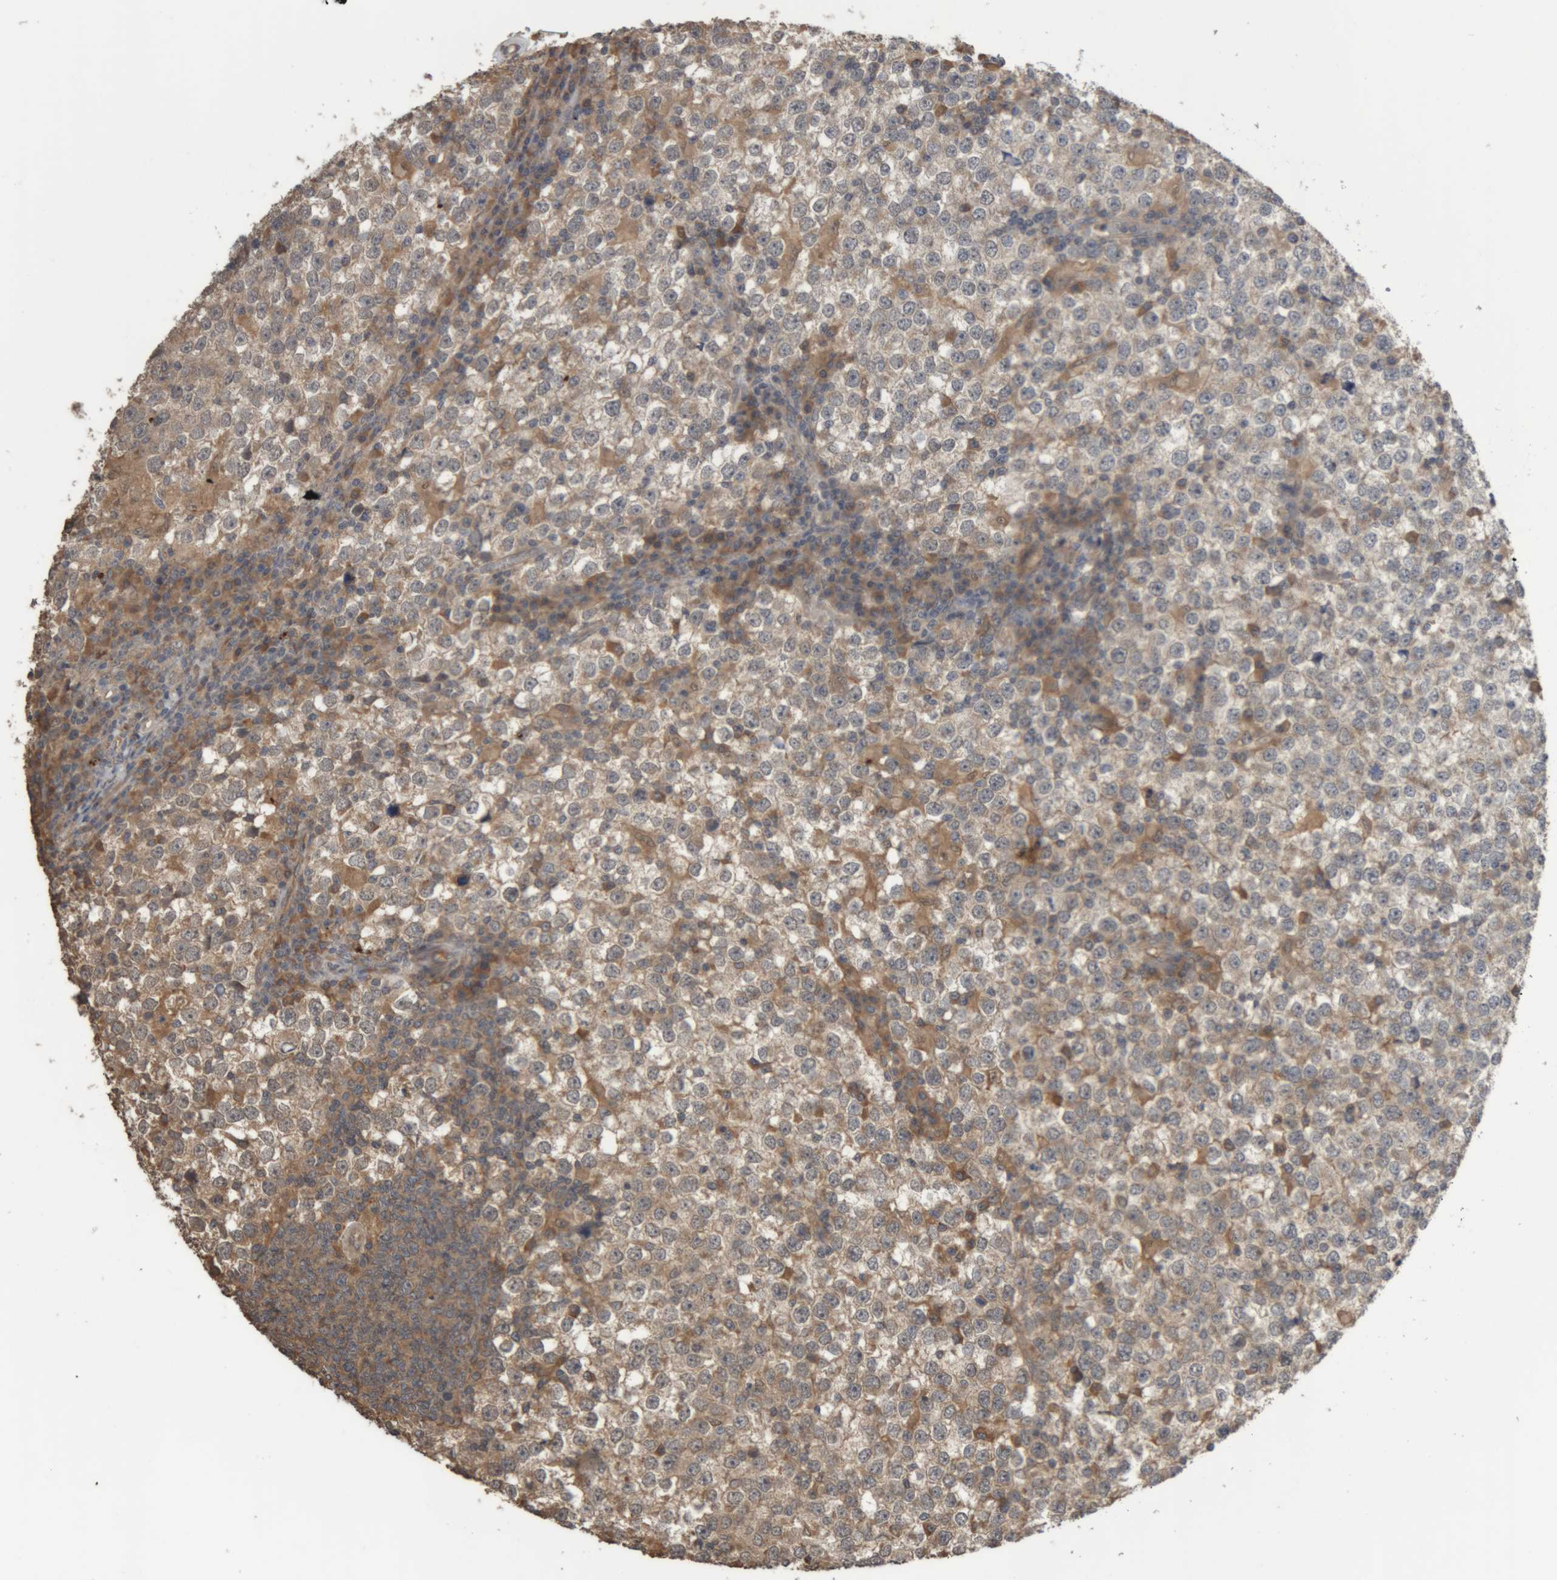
{"staining": {"intensity": "weak", "quantity": "<25%", "location": "cytoplasmic/membranous"}, "tissue": "testis cancer", "cell_type": "Tumor cells", "image_type": "cancer", "snomed": [{"axis": "morphology", "description": "Seminoma, NOS"}, {"axis": "topography", "description": "Testis"}], "caption": "DAB (3,3'-diaminobenzidine) immunohistochemical staining of human testis seminoma shows no significant expression in tumor cells. The staining is performed using DAB brown chromogen with nuclei counter-stained in using hematoxylin.", "gene": "TMED7", "patient": {"sex": "male", "age": 65}}